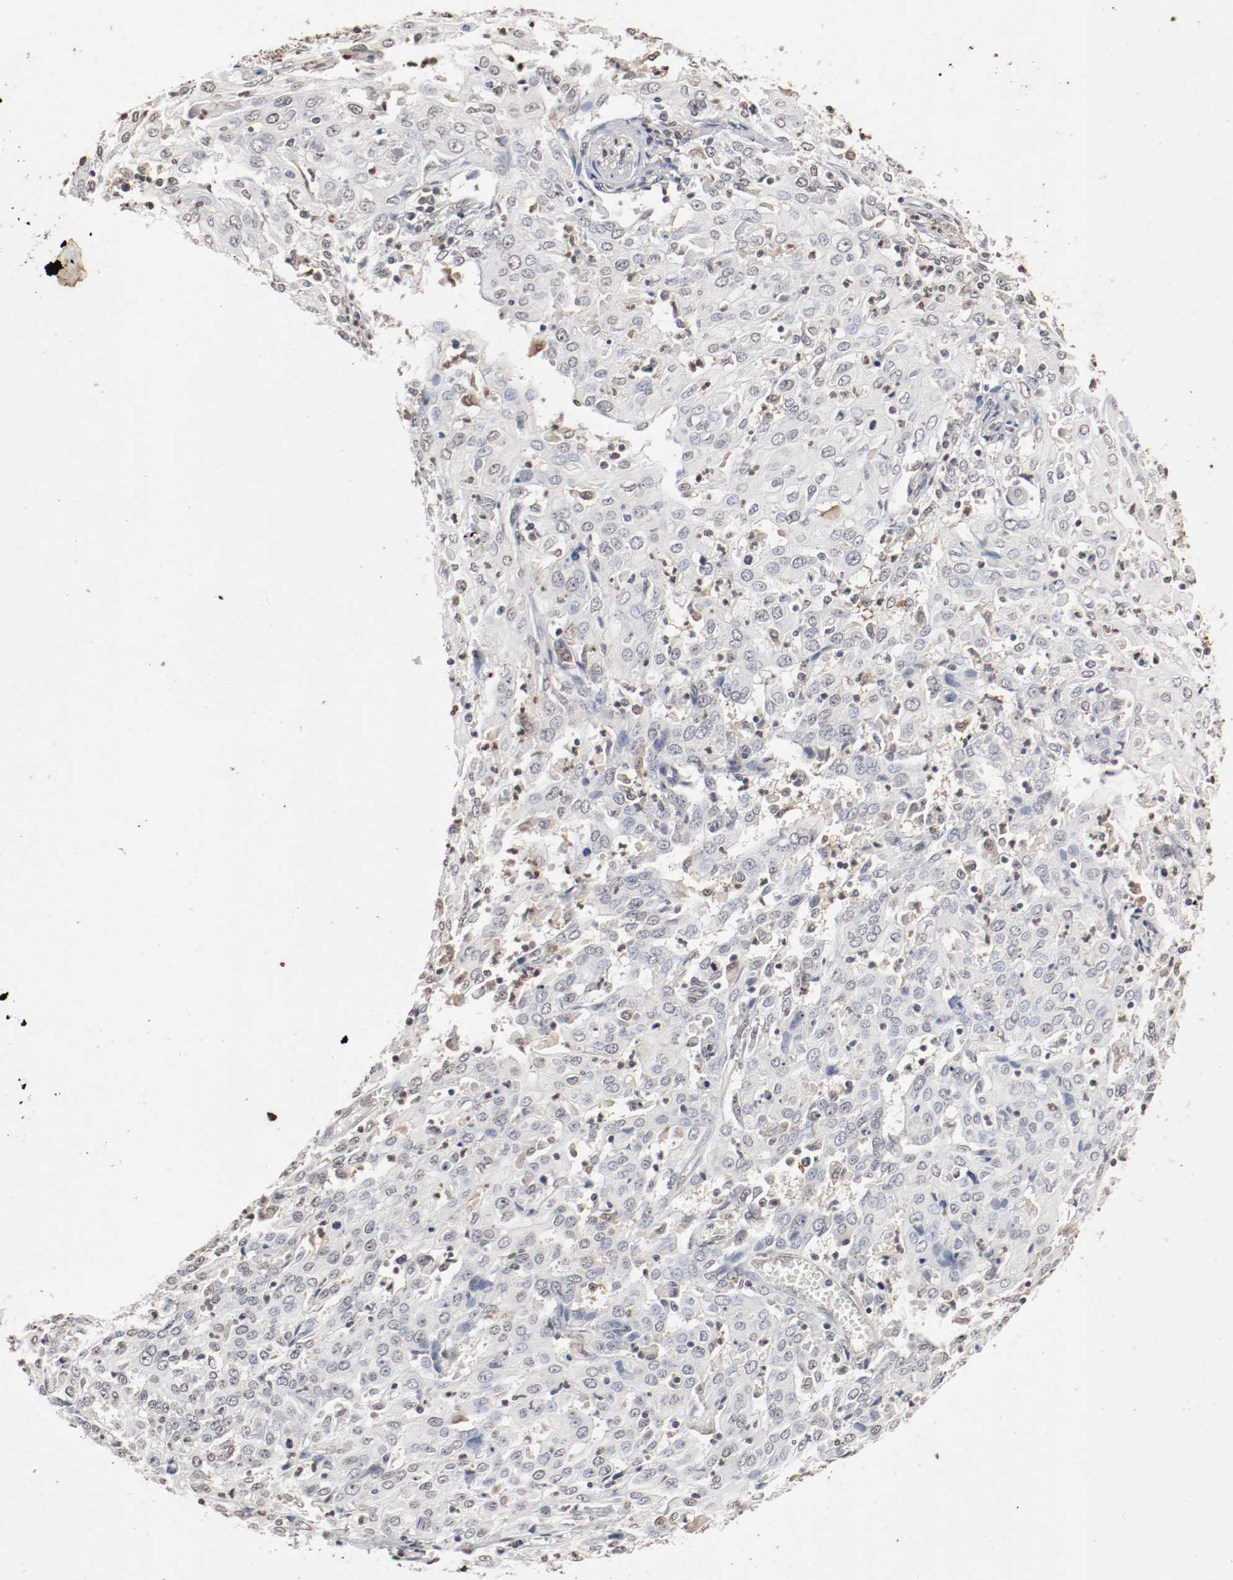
{"staining": {"intensity": "negative", "quantity": "none", "location": "none"}, "tissue": "cervical cancer", "cell_type": "Tumor cells", "image_type": "cancer", "snomed": [{"axis": "morphology", "description": "Squamous cell carcinoma, NOS"}, {"axis": "topography", "description": "Cervix"}], "caption": "High magnification brightfield microscopy of cervical cancer stained with DAB (3,3'-diaminobenzidine) (brown) and counterstained with hematoxylin (blue): tumor cells show no significant positivity. The staining is performed using DAB brown chromogen with nuclei counter-stained in using hematoxylin.", "gene": "WASL", "patient": {"sex": "female", "age": 39}}